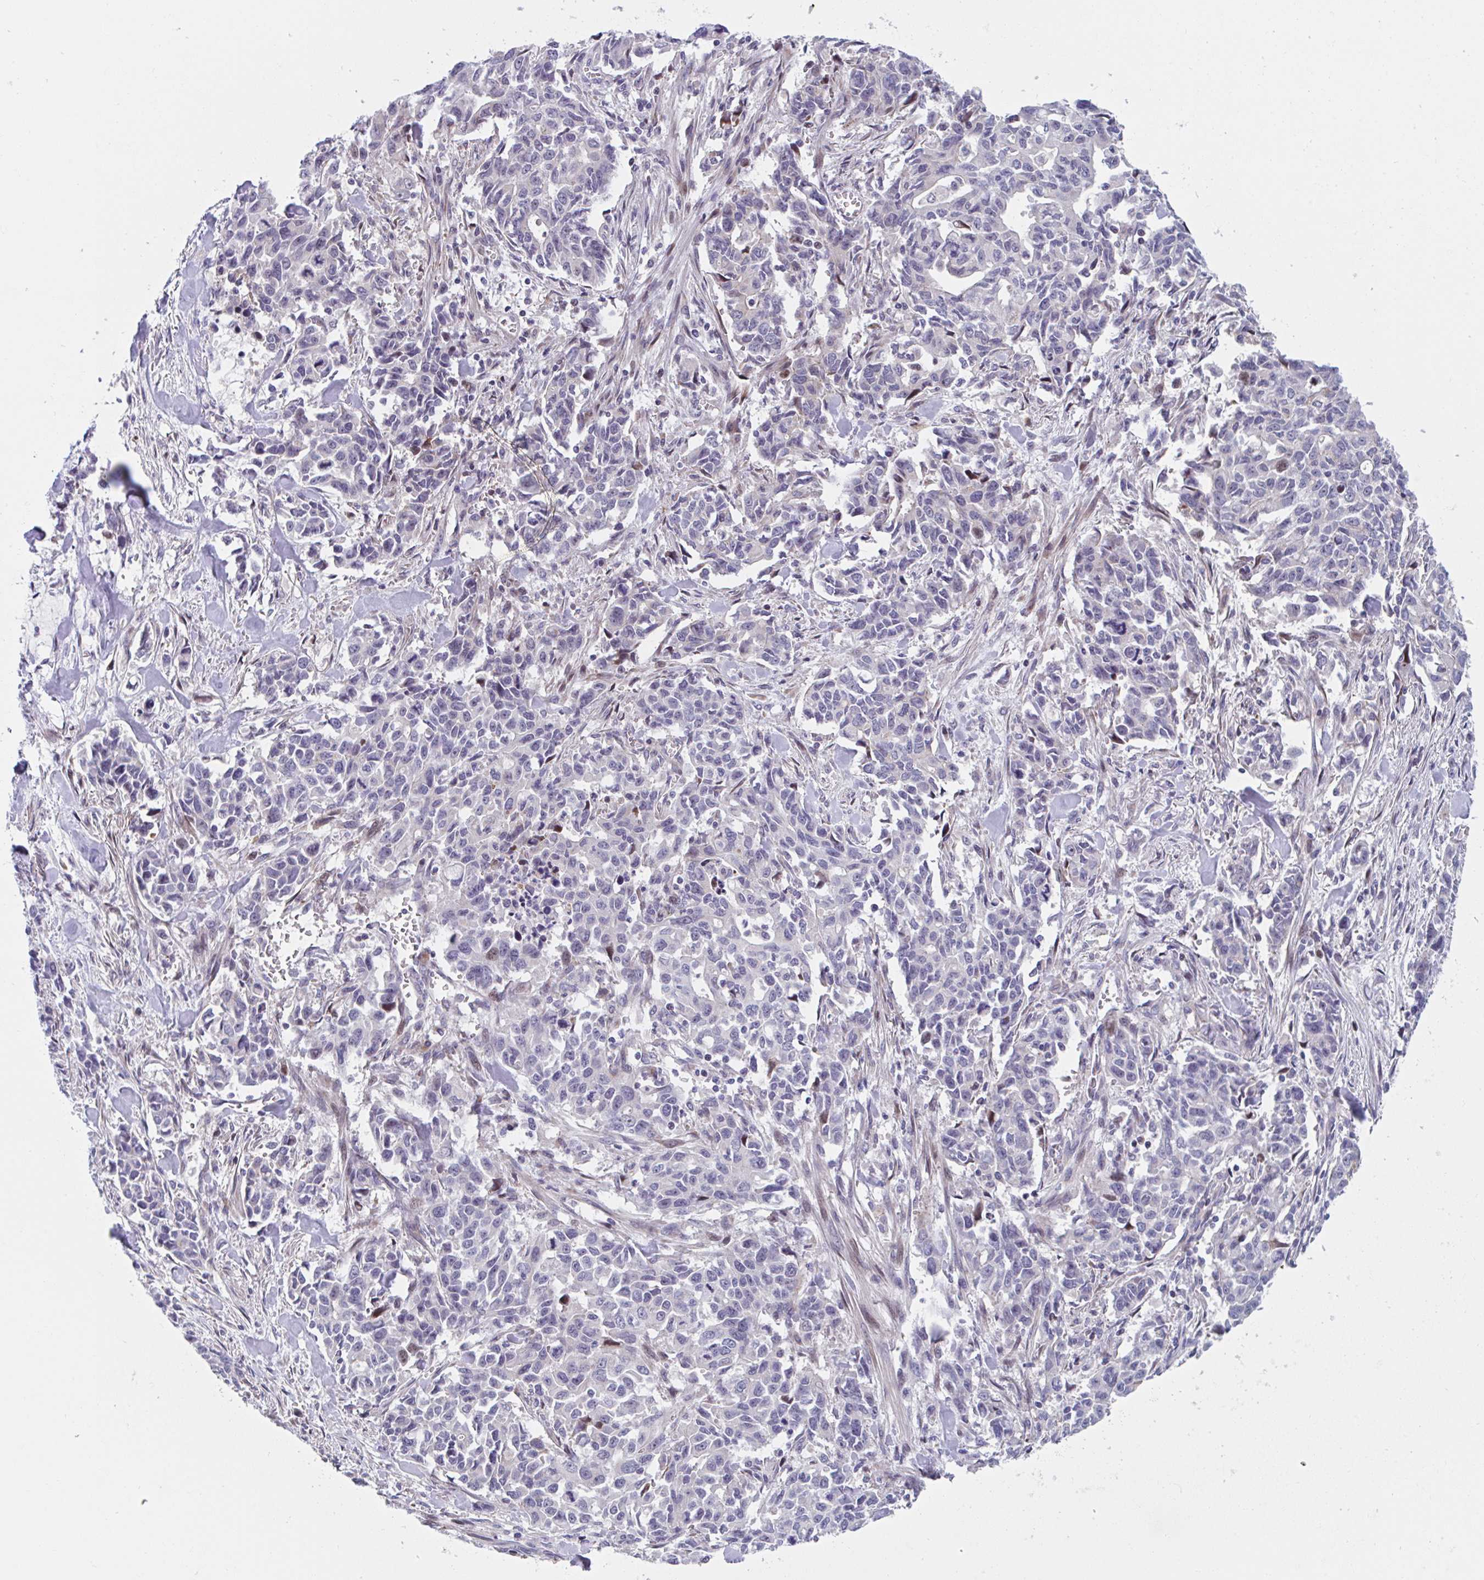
{"staining": {"intensity": "weak", "quantity": "<25%", "location": "cytoplasmic/membranous,nuclear"}, "tissue": "stomach cancer", "cell_type": "Tumor cells", "image_type": "cancer", "snomed": [{"axis": "morphology", "description": "Adenocarcinoma, NOS"}, {"axis": "topography", "description": "Stomach, upper"}], "caption": "Tumor cells are negative for brown protein staining in stomach adenocarcinoma.", "gene": "DUXA", "patient": {"sex": "male", "age": 85}}